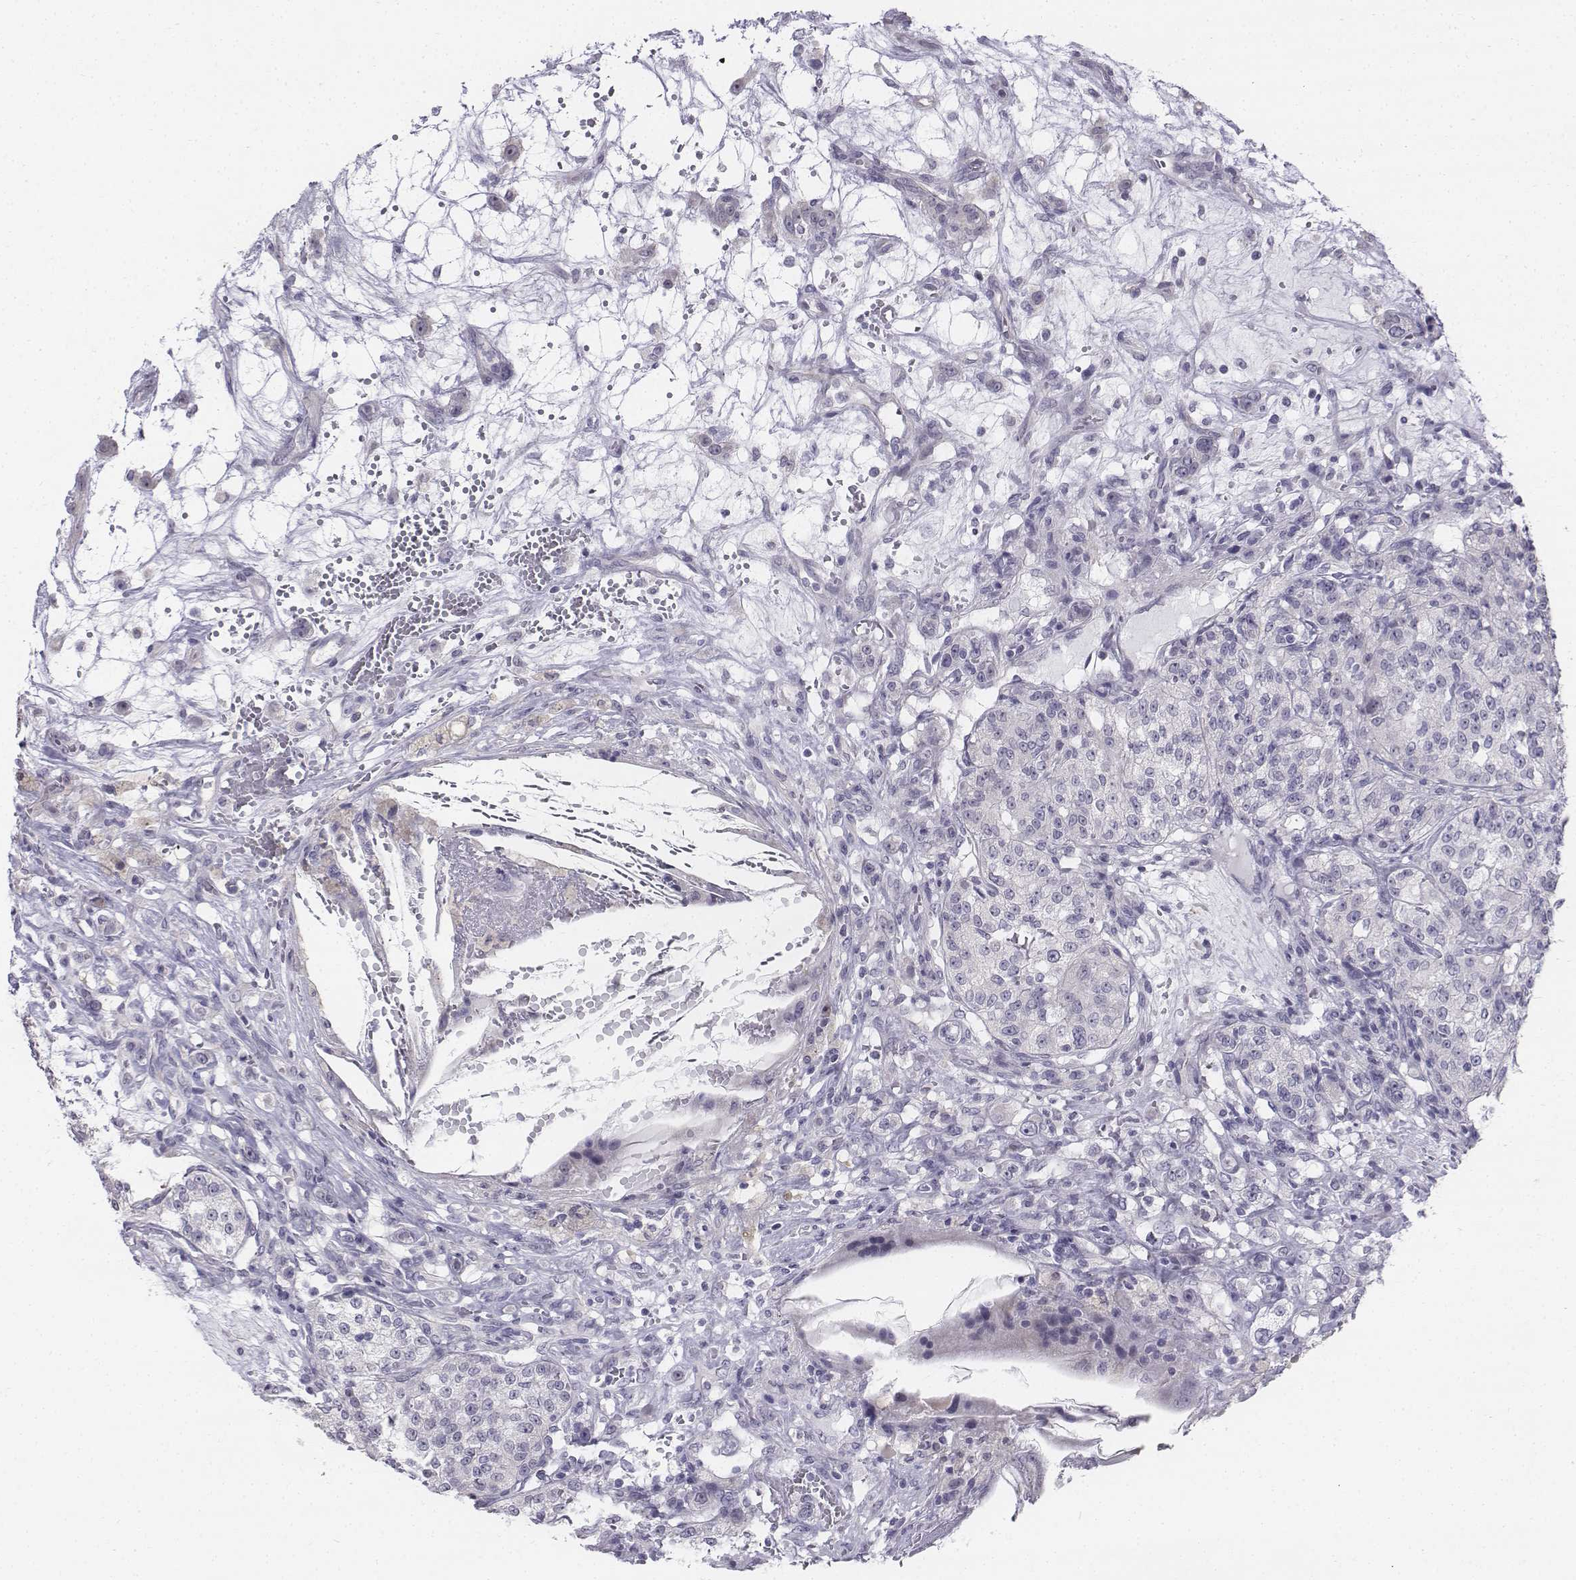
{"staining": {"intensity": "negative", "quantity": "none", "location": "none"}, "tissue": "renal cancer", "cell_type": "Tumor cells", "image_type": "cancer", "snomed": [{"axis": "morphology", "description": "Adenocarcinoma, NOS"}, {"axis": "topography", "description": "Kidney"}], "caption": "Tumor cells are negative for protein expression in human renal adenocarcinoma.", "gene": "PENK", "patient": {"sex": "female", "age": 63}}